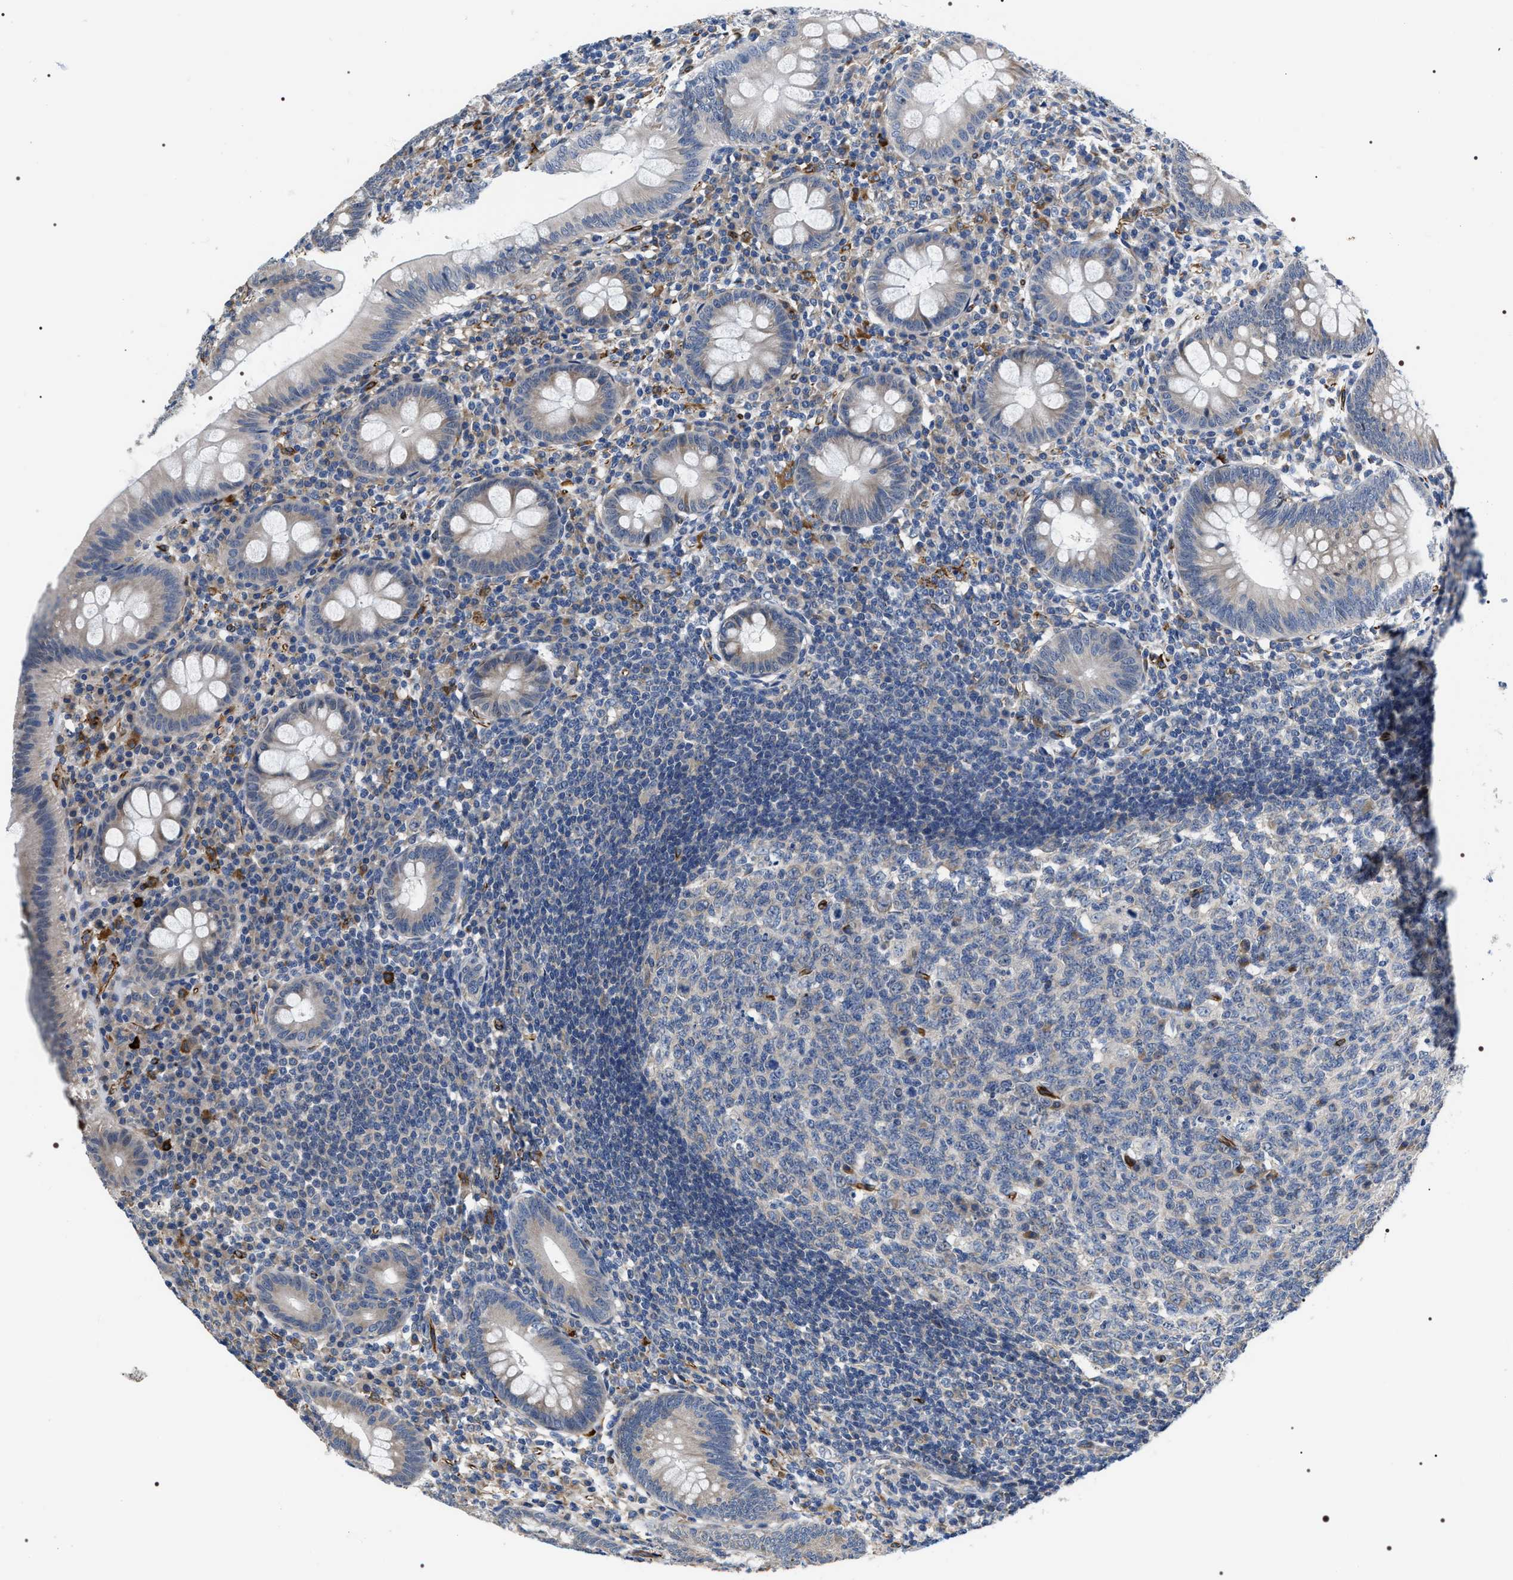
{"staining": {"intensity": "weak", "quantity": "25%-75%", "location": "cytoplasmic/membranous"}, "tissue": "appendix", "cell_type": "Glandular cells", "image_type": "normal", "snomed": [{"axis": "morphology", "description": "Normal tissue, NOS"}, {"axis": "topography", "description": "Appendix"}], "caption": "Protein staining displays weak cytoplasmic/membranous staining in approximately 25%-75% of glandular cells in normal appendix.", "gene": "PKD1L1", "patient": {"sex": "male", "age": 56}}